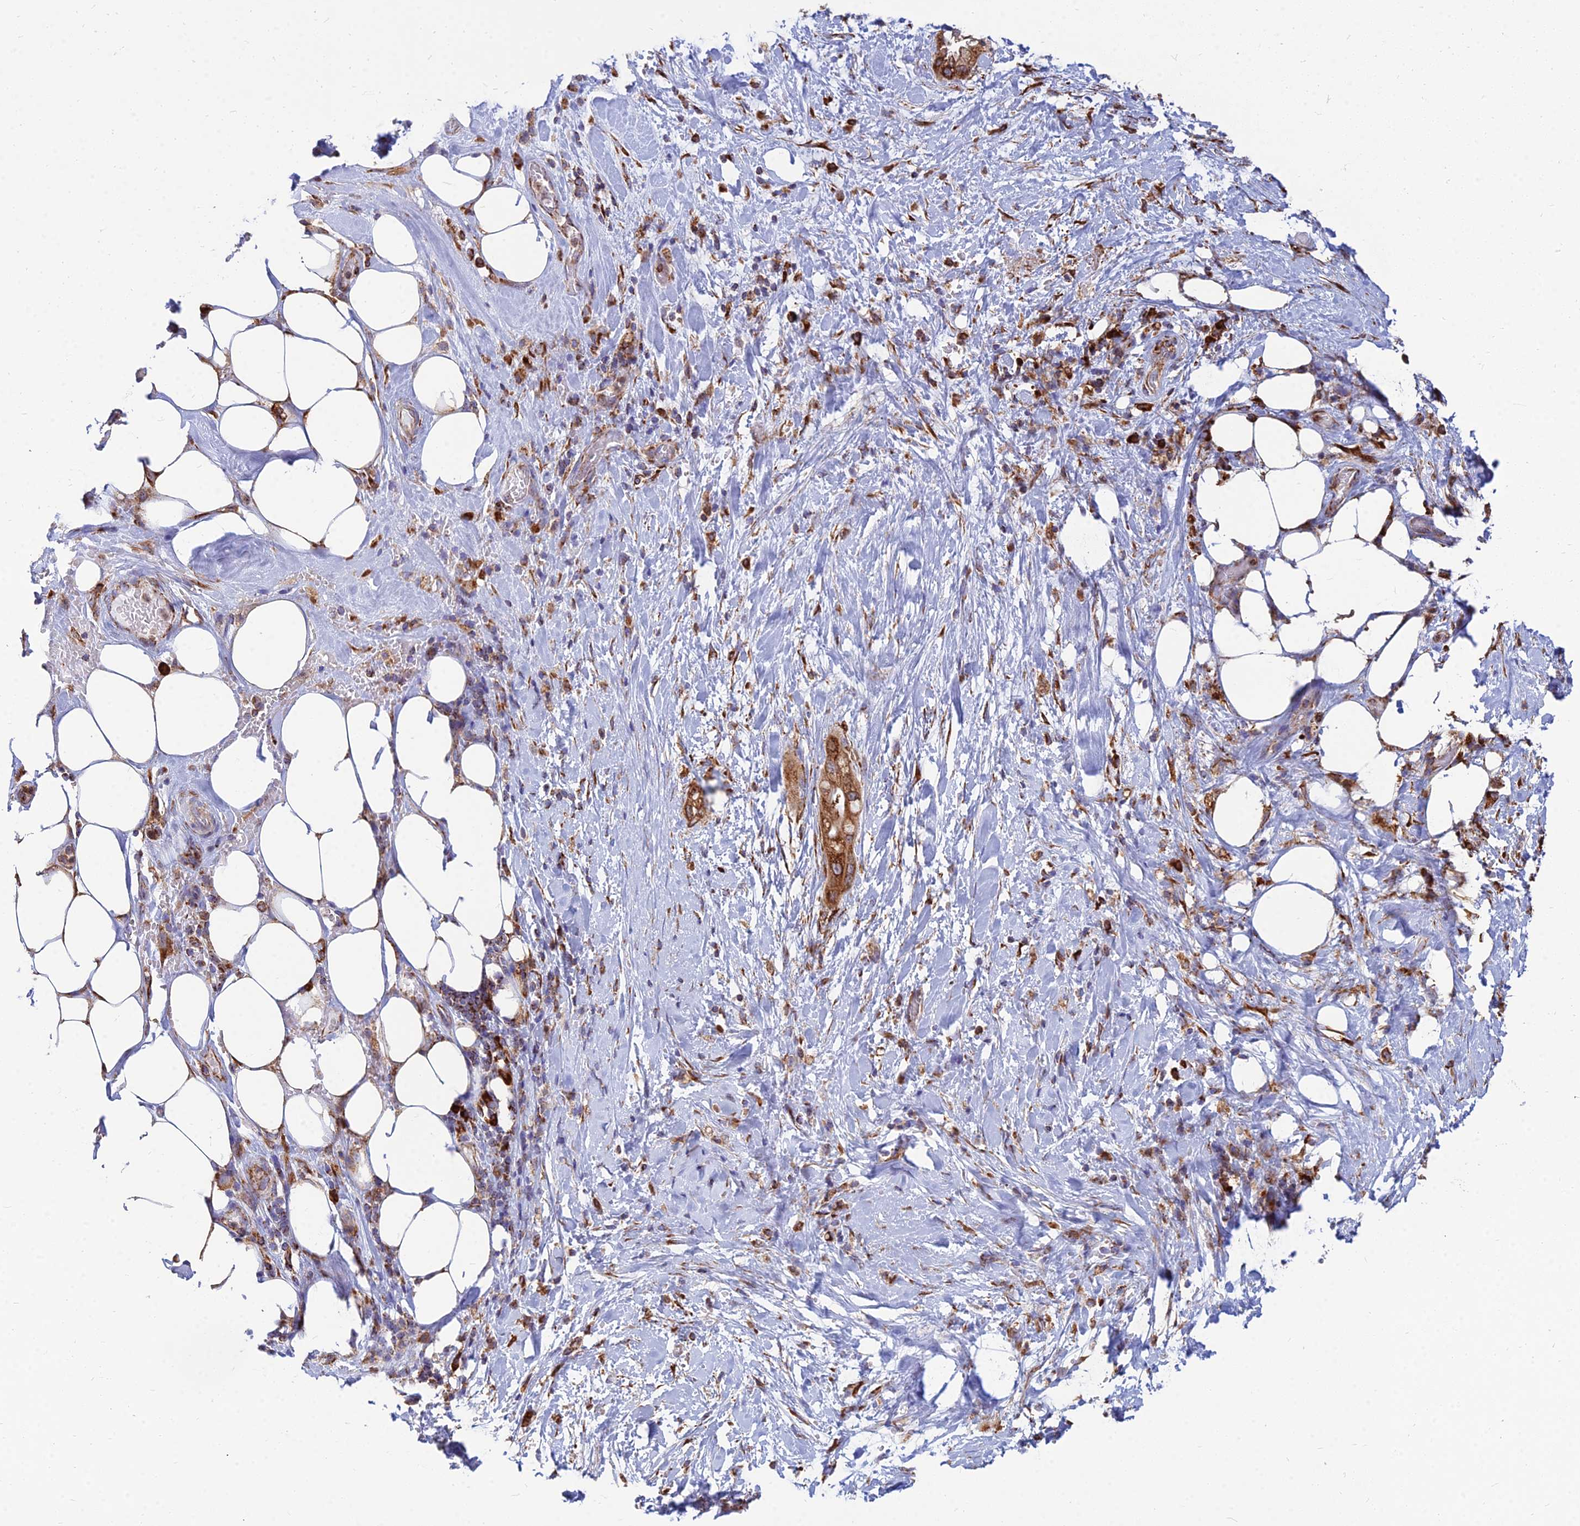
{"staining": {"intensity": "strong", "quantity": ">75%", "location": "cytoplasmic/membranous"}, "tissue": "pancreatic cancer", "cell_type": "Tumor cells", "image_type": "cancer", "snomed": [{"axis": "morphology", "description": "Adenocarcinoma, NOS"}, {"axis": "topography", "description": "Pancreas"}], "caption": "Immunohistochemical staining of human pancreatic cancer displays high levels of strong cytoplasmic/membranous expression in about >75% of tumor cells.", "gene": "CCT6B", "patient": {"sex": "male", "age": 44}}